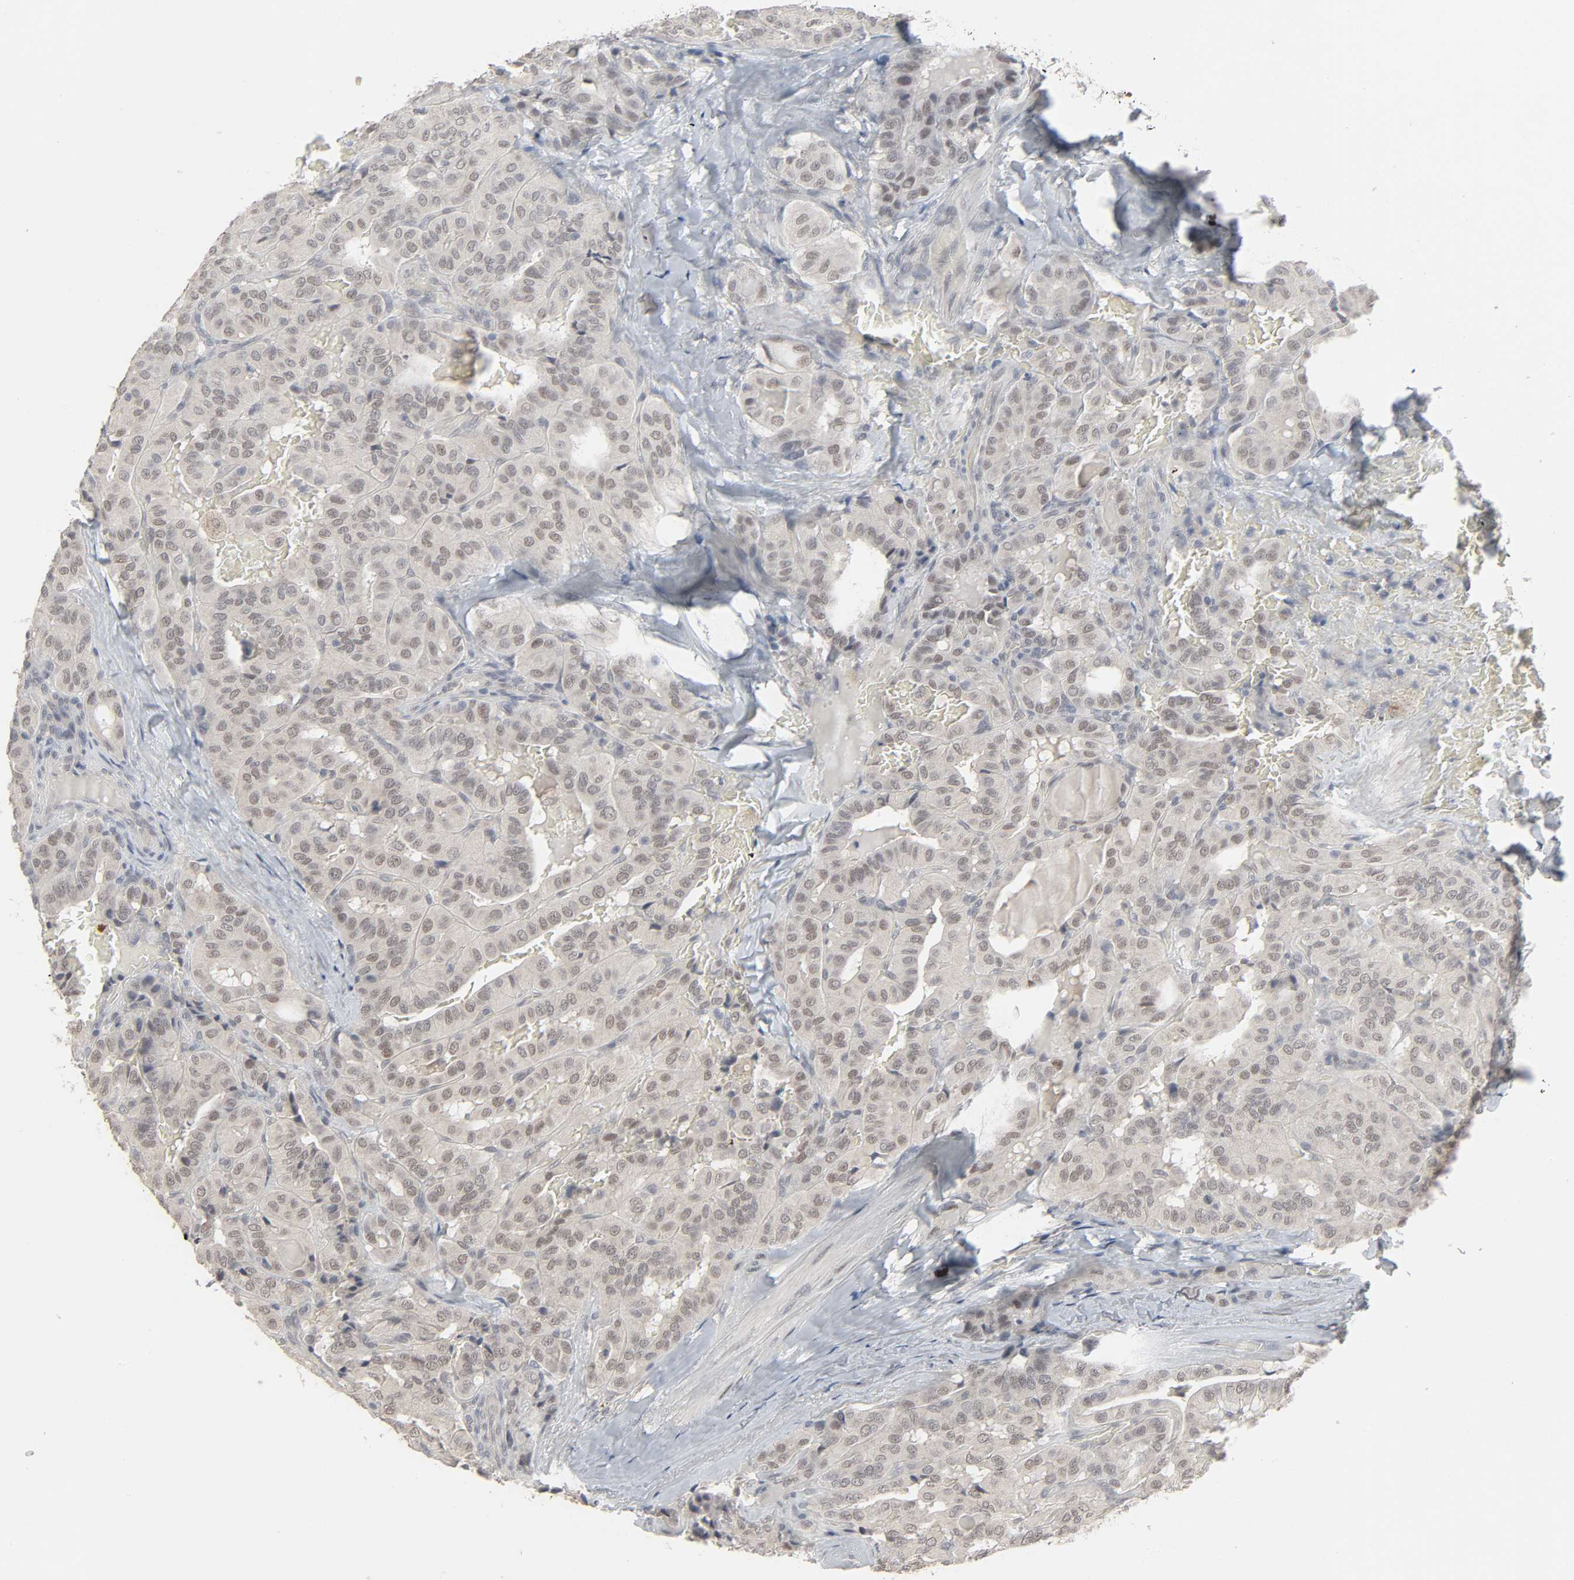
{"staining": {"intensity": "negative", "quantity": "none", "location": "none"}, "tissue": "thyroid cancer", "cell_type": "Tumor cells", "image_type": "cancer", "snomed": [{"axis": "morphology", "description": "Papillary adenocarcinoma, NOS"}, {"axis": "topography", "description": "Thyroid gland"}], "caption": "DAB (3,3'-diaminobenzidine) immunohistochemical staining of human thyroid cancer reveals no significant positivity in tumor cells. (Stains: DAB IHC with hematoxylin counter stain, Microscopy: brightfield microscopy at high magnification).", "gene": "ZNF222", "patient": {"sex": "male", "age": 77}}